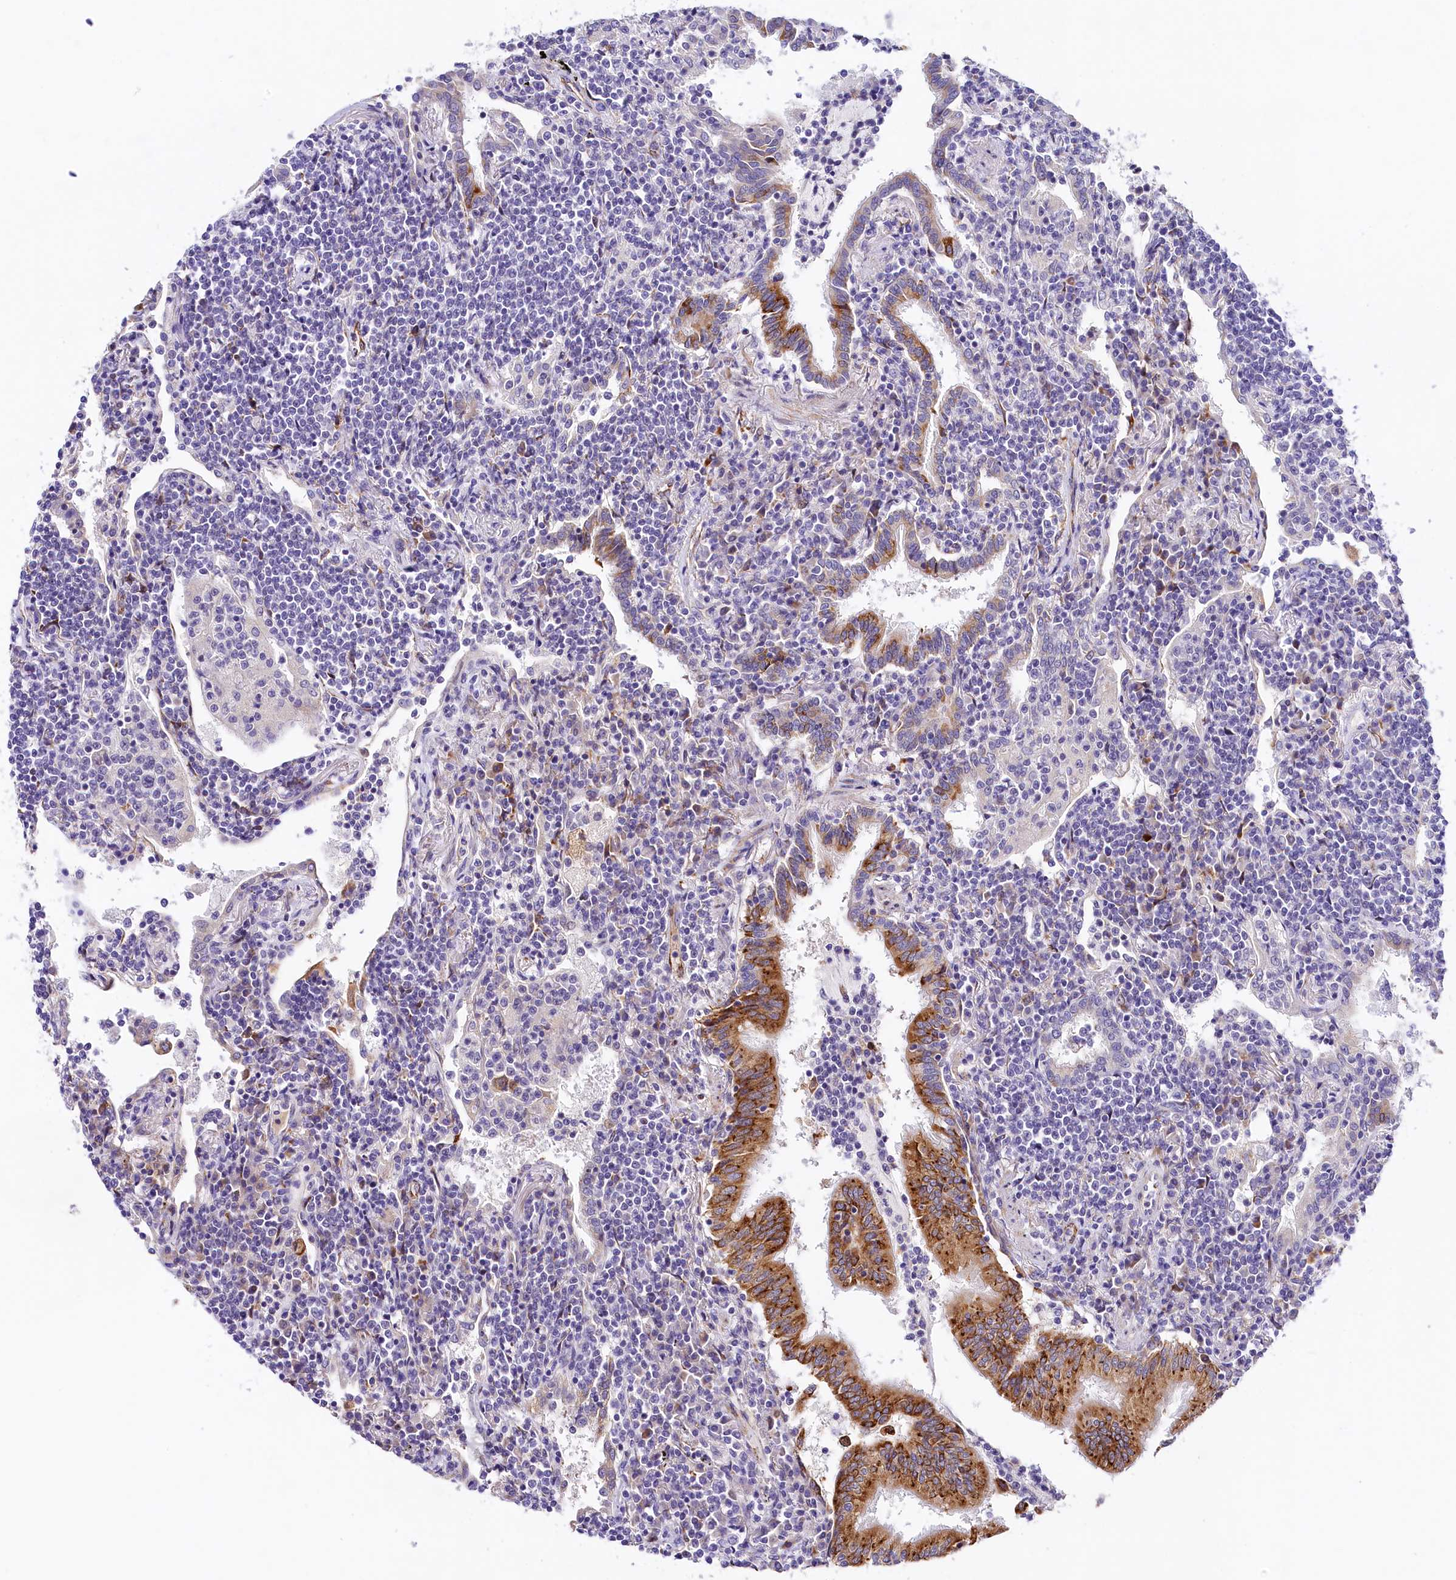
{"staining": {"intensity": "negative", "quantity": "none", "location": "none"}, "tissue": "lymphoma", "cell_type": "Tumor cells", "image_type": "cancer", "snomed": [{"axis": "morphology", "description": "Malignant lymphoma, non-Hodgkin's type, Low grade"}, {"axis": "topography", "description": "Lung"}], "caption": "High magnification brightfield microscopy of low-grade malignant lymphoma, non-Hodgkin's type stained with DAB (3,3'-diaminobenzidine) (brown) and counterstained with hematoxylin (blue): tumor cells show no significant staining.", "gene": "ITGA1", "patient": {"sex": "female", "age": 71}}